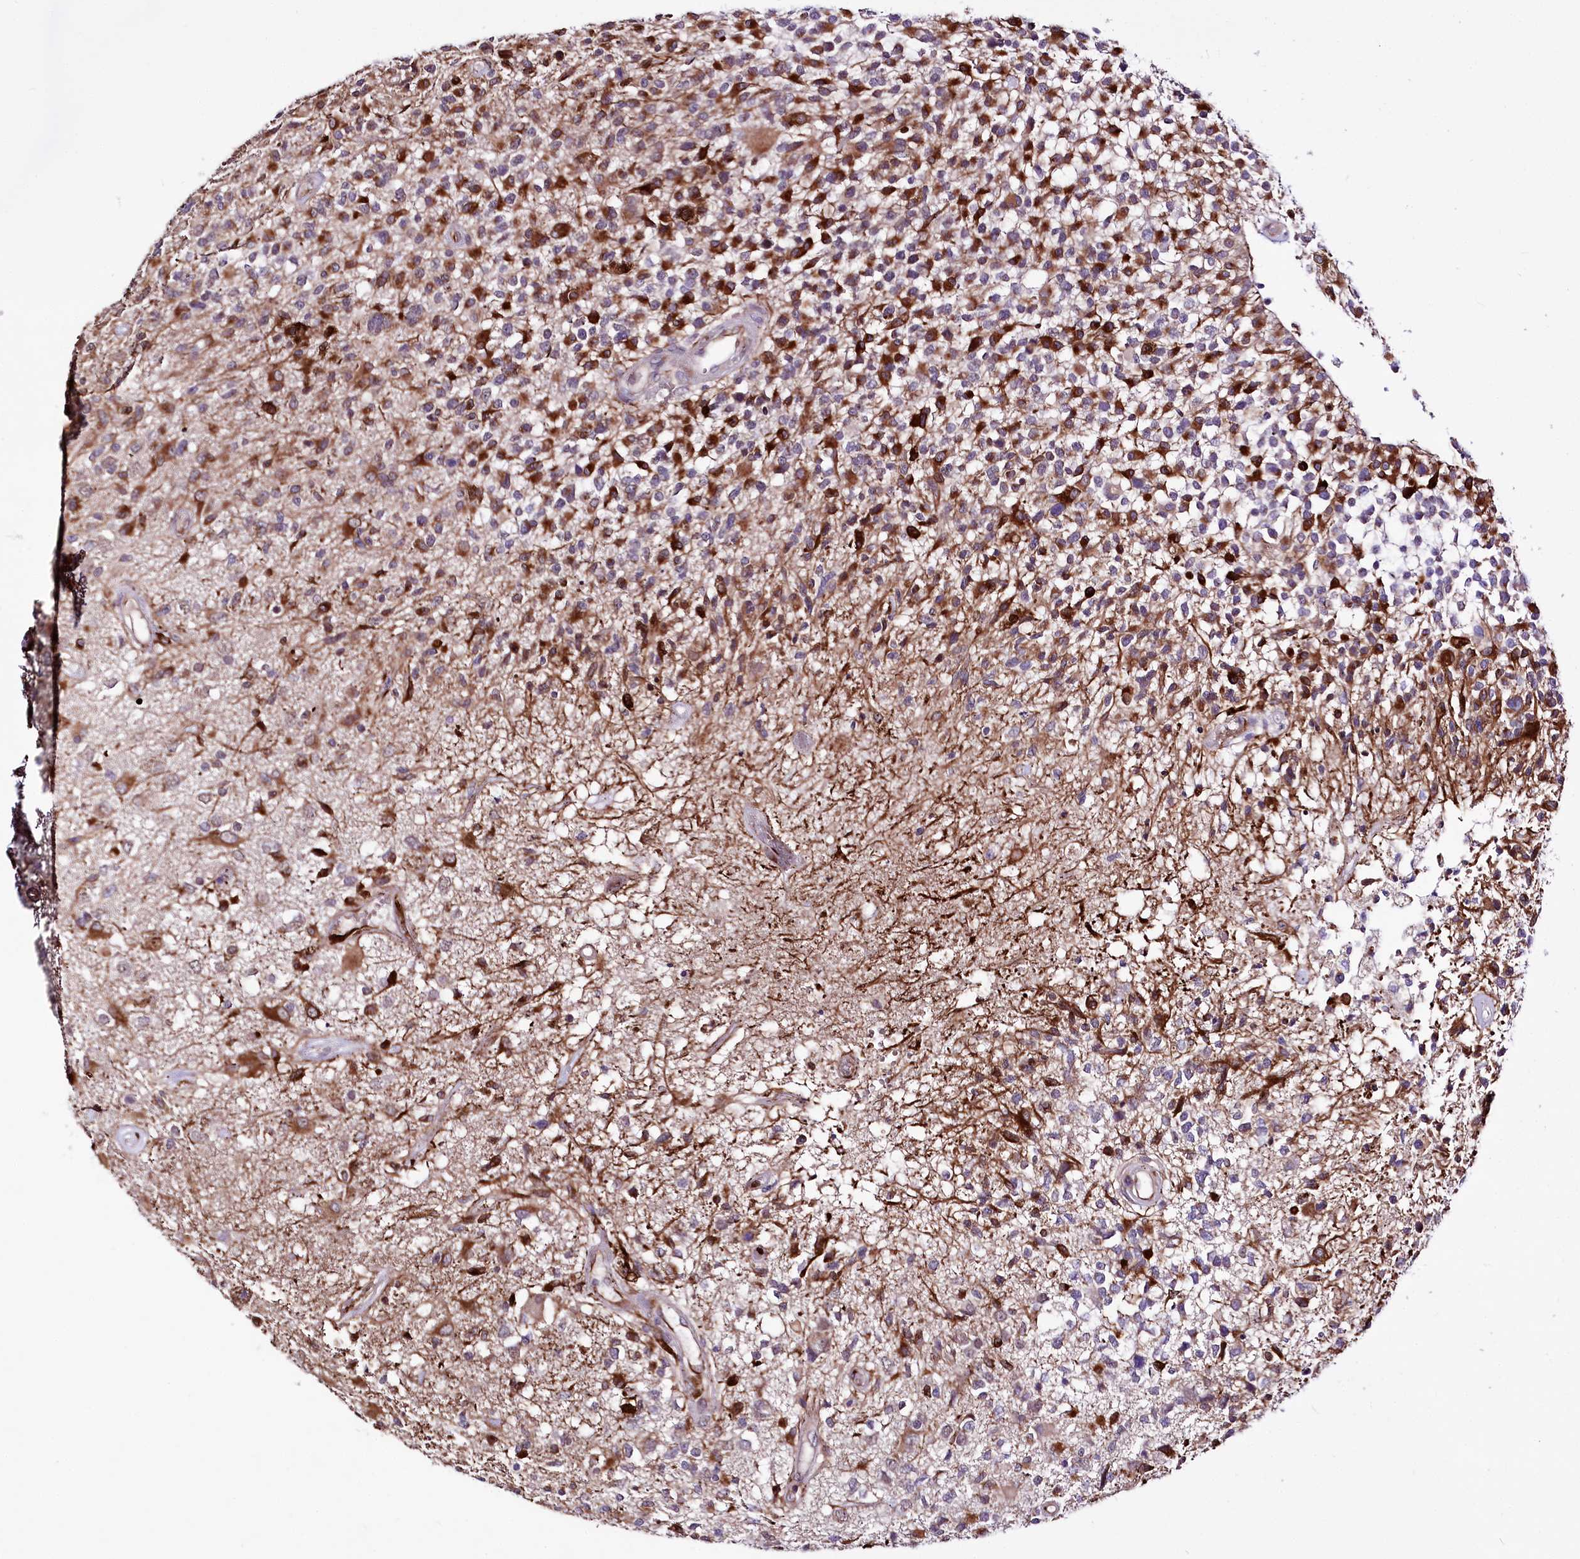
{"staining": {"intensity": "strong", "quantity": "<25%", "location": "cytoplasmic/membranous"}, "tissue": "glioma", "cell_type": "Tumor cells", "image_type": "cancer", "snomed": [{"axis": "morphology", "description": "Glioma, malignant, High grade"}, {"axis": "morphology", "description": "Glioblastoma, NOS"}, {"axis": "topography", "description": "Brain"}], "caption": "This is an image of IHC staining of glioma, which shows strong positivity in the cytoplasmic/membranous of tumor cells.", "gene": "WWC1", "patient": {"sex": "male", "age": 60}}